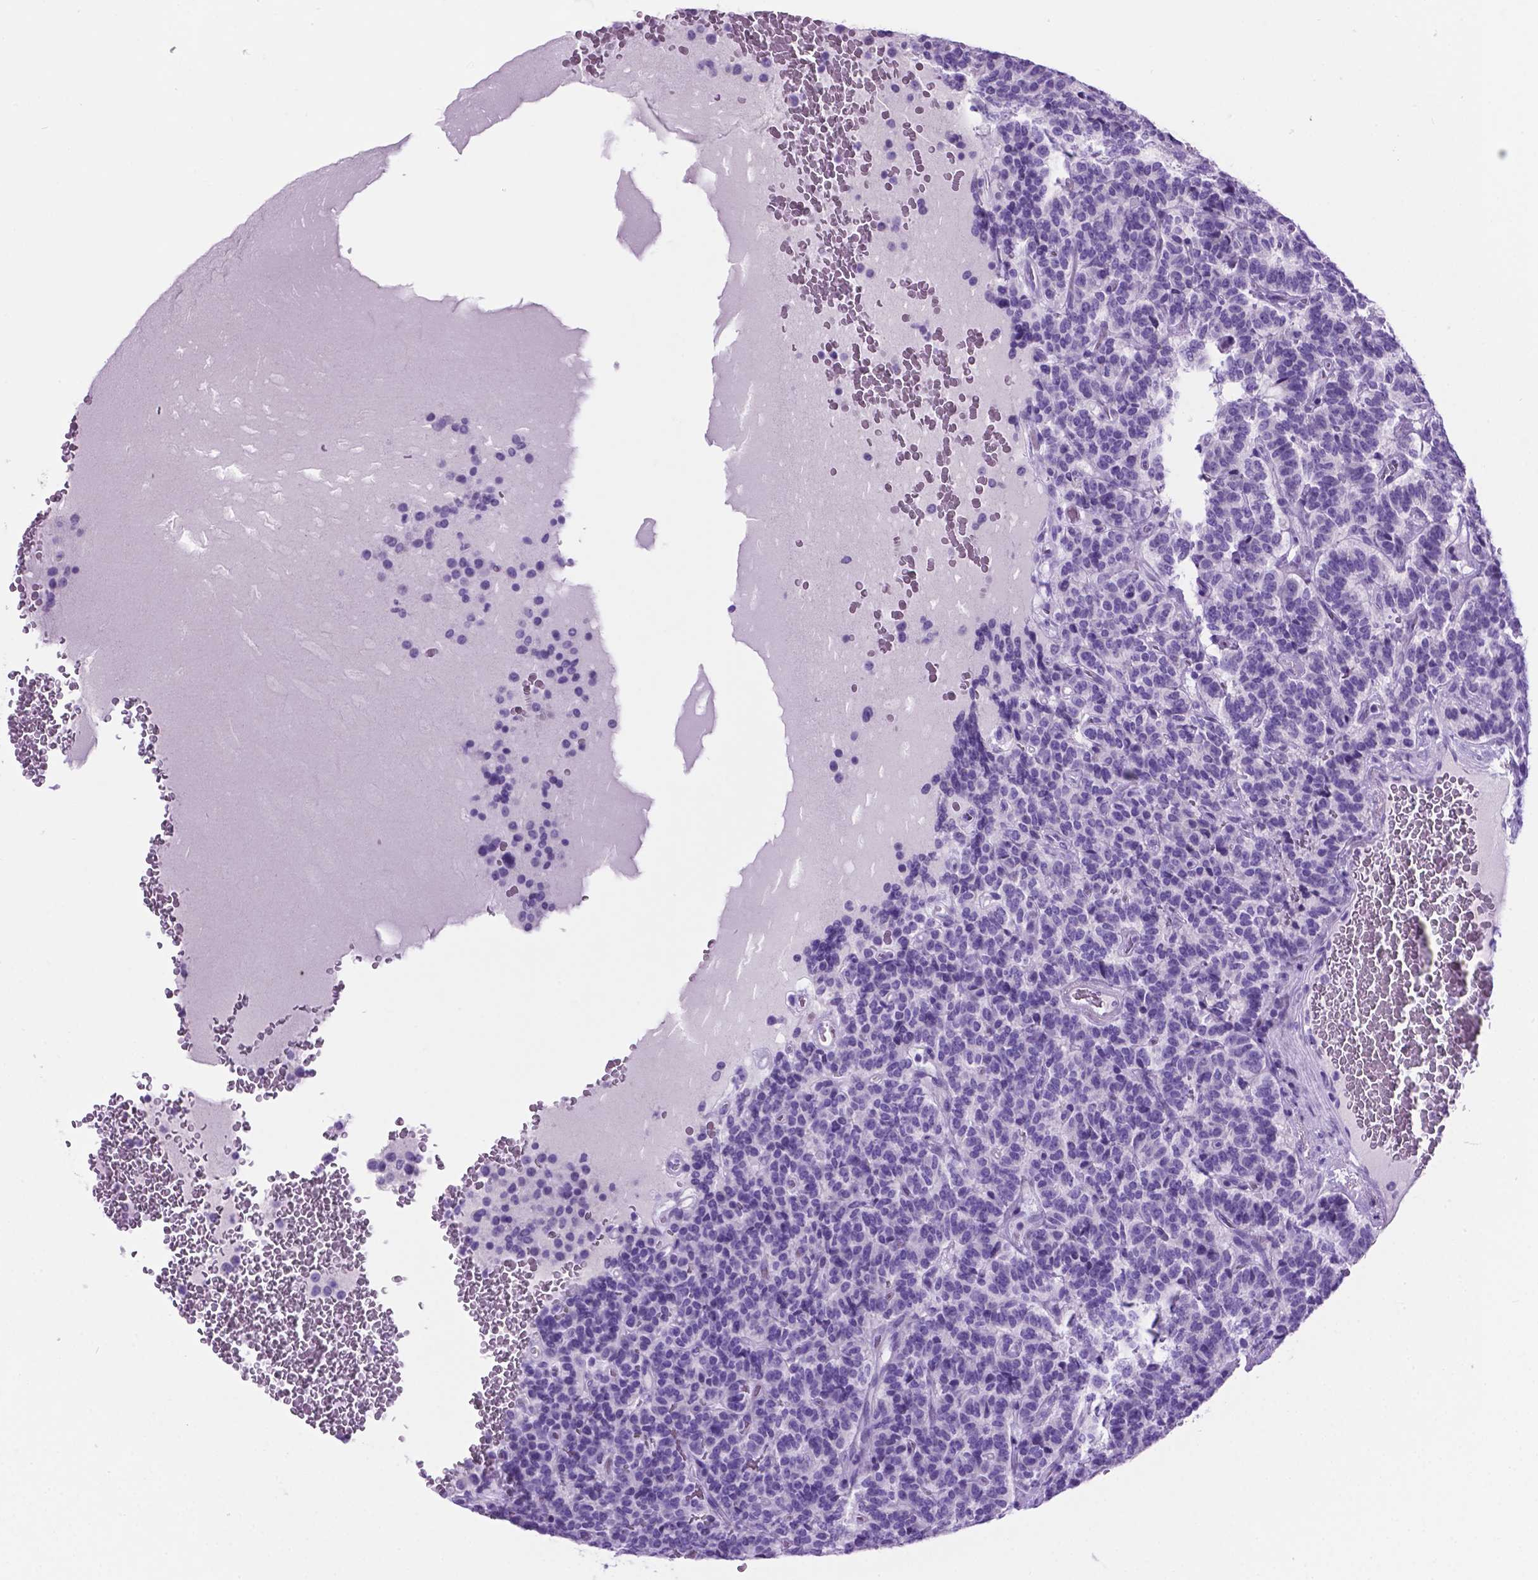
{"staining": {"intensity": "negative", "quantity": "none", "location": "none"}, "tissue": "carcinoid", "cell_type": "Tumor cells", "image_type": "cancer", "snomed": [{"axis": "morphology", "description": "Carcinoid, malignant, NOS"}, {"axis": "topography", "description": "Pancreas"}], "caption": "Immunohistochemical staining of human malignant carcinoid exhibits no significant expression in tumor cells. Nuclei are stained in blue.", "gene": "C17orf107", "patient": {"sex": "male", "age": 36}}